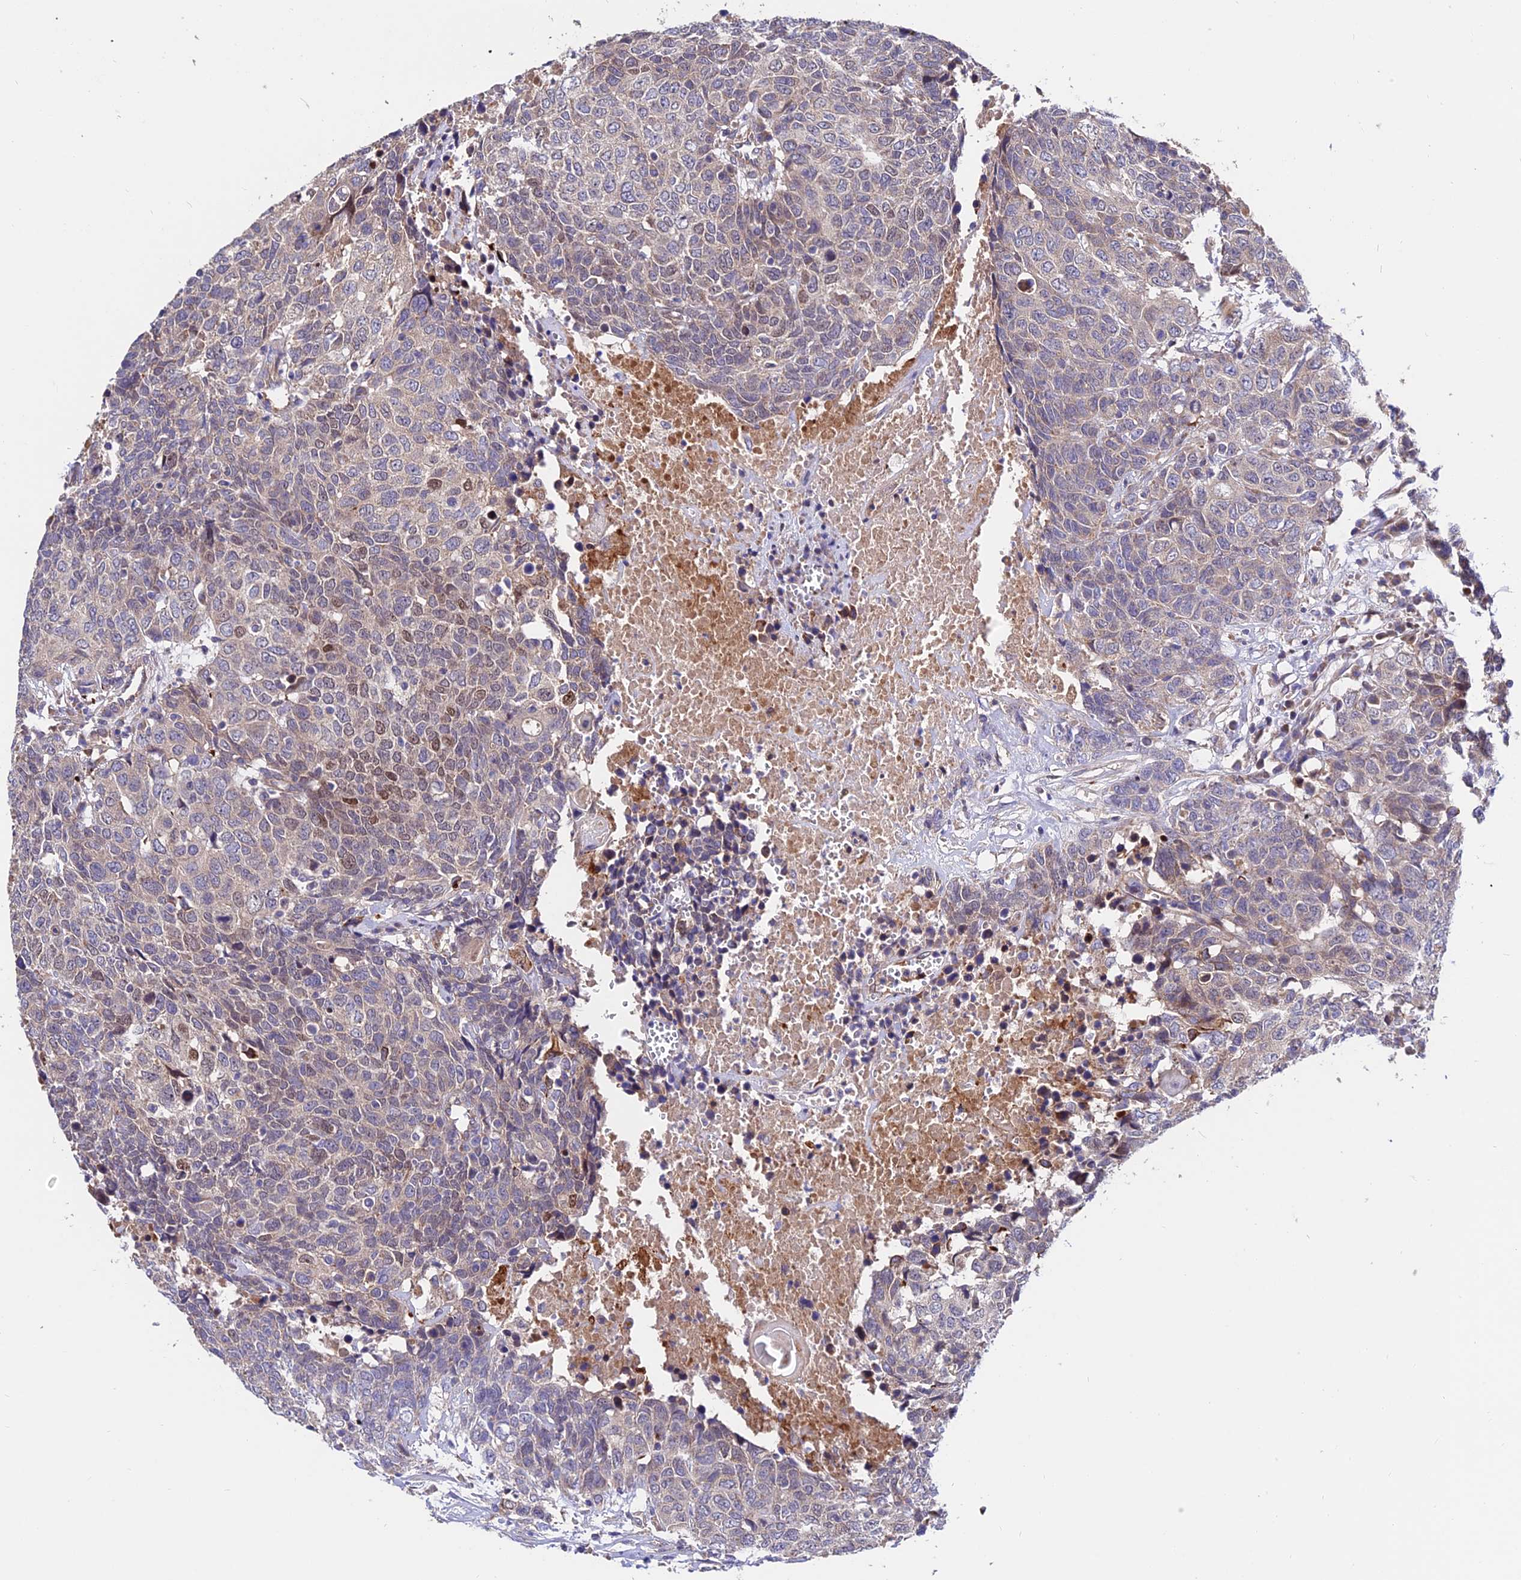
{"staining": {"intensity": "weak", "quantity": "25%-75%", "location": "cytoplasmic/membranous,nuclear"}, "tissue": "head and neck cancer", "cell_type": "Tumor cells", "image_type": "cancer", "snomed": [{"axis": "morphology", "description": "Squamous cell carcinoma, NOS"}, {"axis": "topography", "description": "Head-Neck"}], "caption": "This is an image of IHC staining of head and neck cancer, which shows weak expression in the cytoplasmic/membranous and nuclear of tumor cells.", "gene": "CDC37L1", "patient": {"sex": "male", "age": 66}}